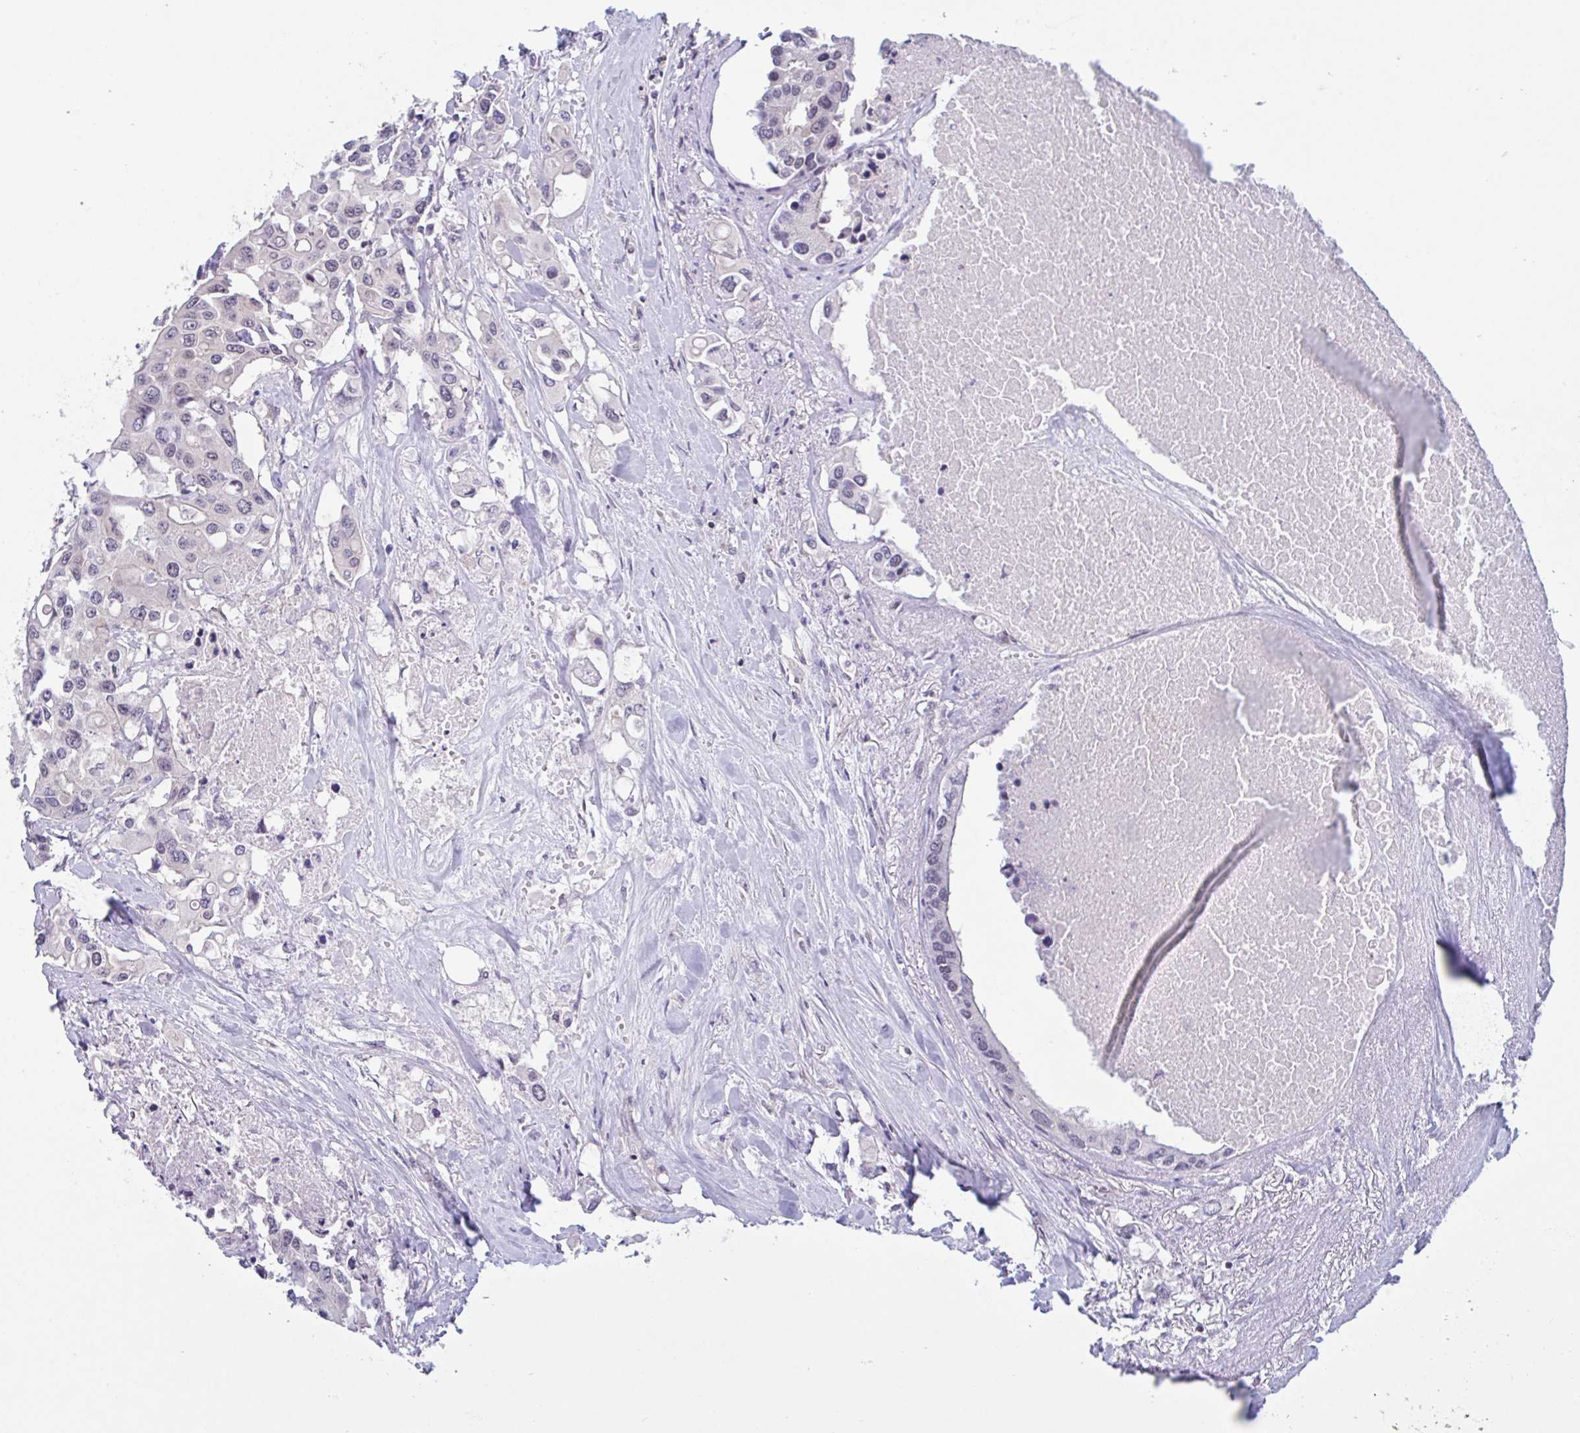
{"staining": {"intensity": "negative", "quantity": "none", "location": "none"}, "tissue": "colorectal cancer", "cell_type": "Tumor cells", "image_type": "cancer", "snomed": [{"axis": "morphology", "description": "Adenocarcinoma, NOS"}, {"axis": "topography", "description": "Colon"}], "caption": "Immunohistochemistry (IHC) of colorectal cancer shows no staining in tumor cells. The staining was performed using DAB (3,3'-diaminobenzidine) to visualize the protein expression in brown, while the nuclei were stained in blue with hematoxylin (Magnification: 20x).", "gene": "SNX11", "patient": {"sex": "male", "age": 77}}